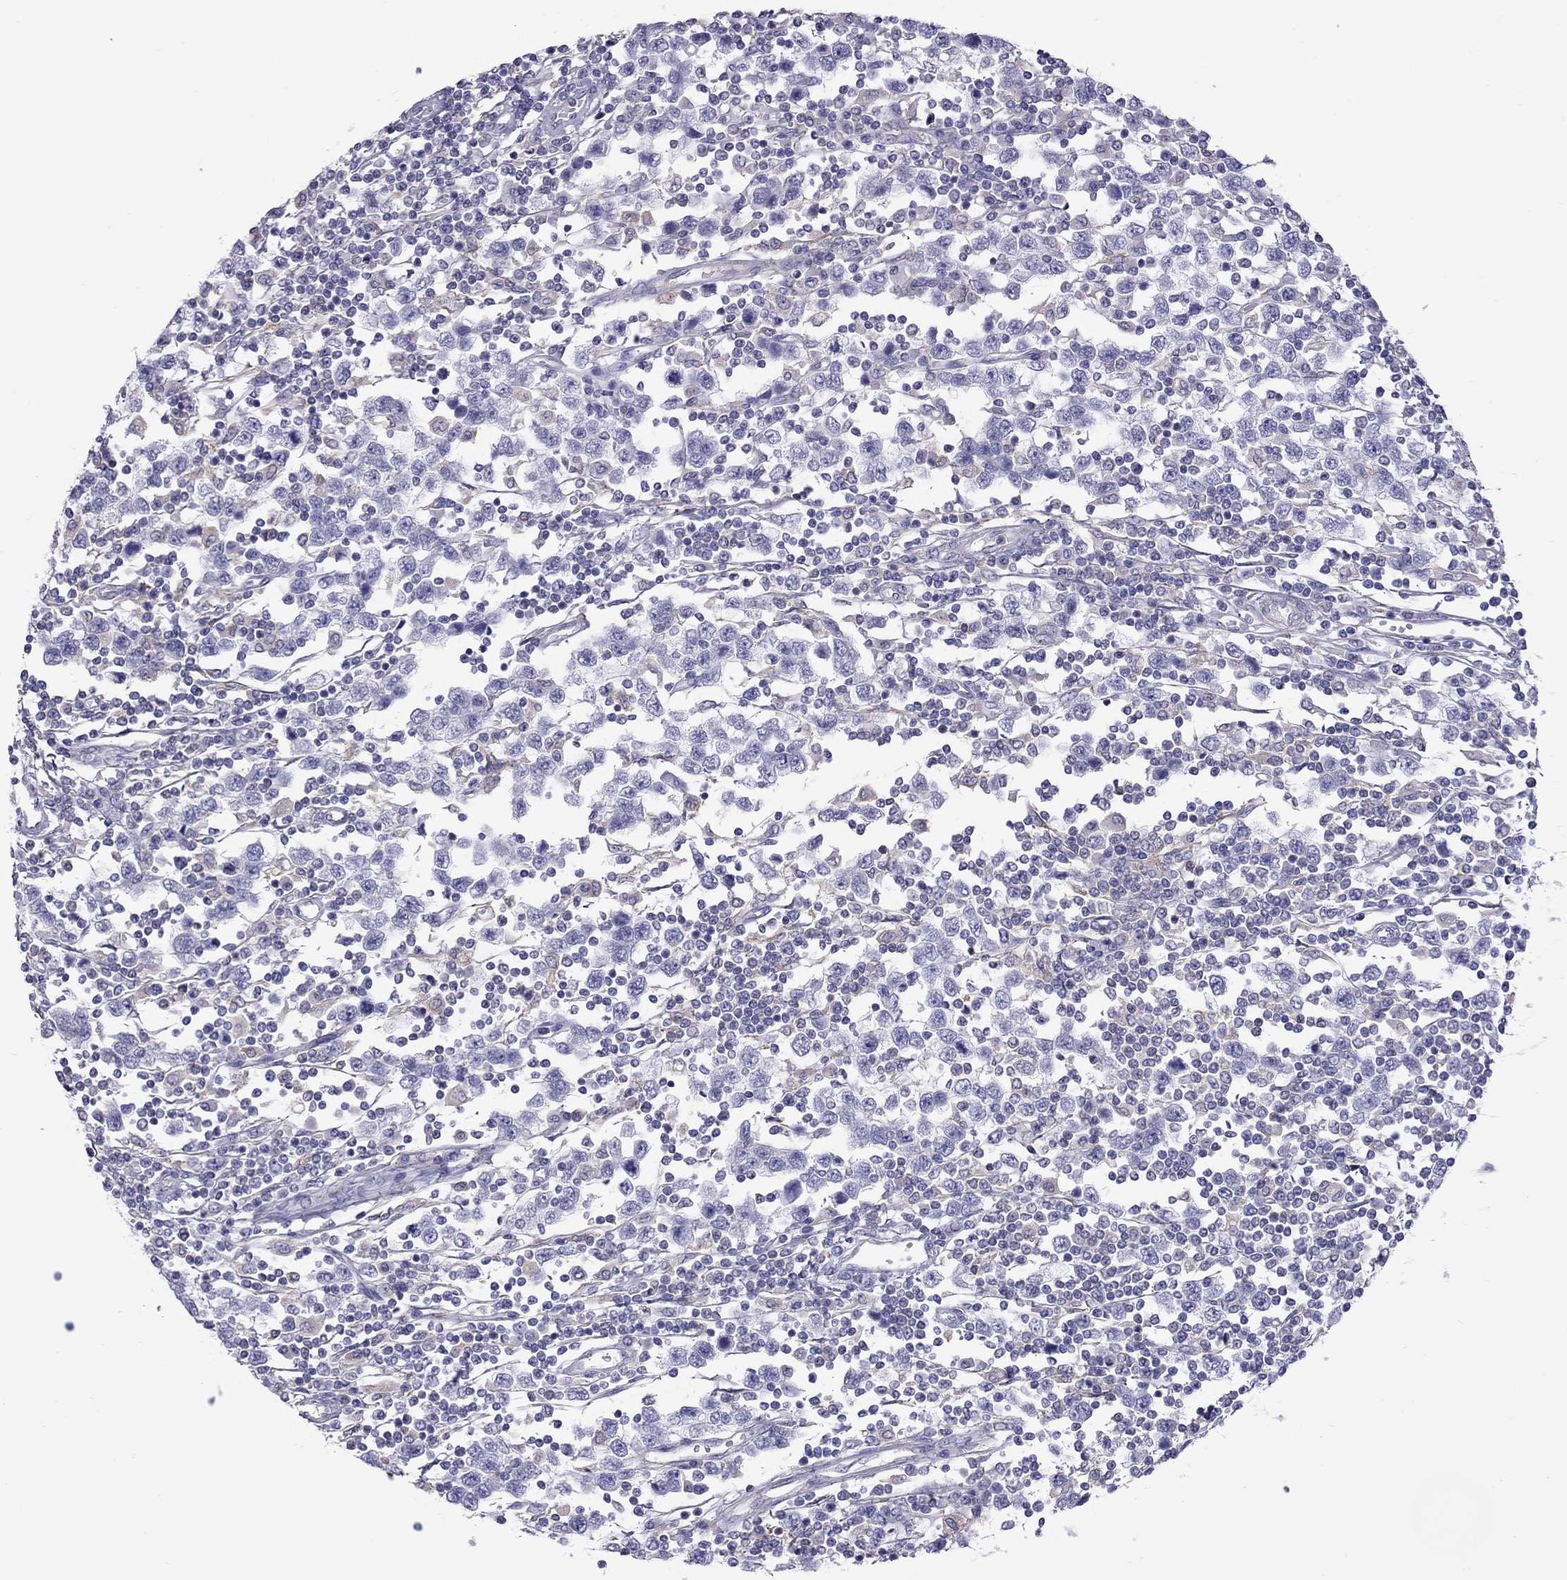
{"staining": {"intensity": "negative", "quantity": "none", "location": "none"}, "tissue": "testis cancer", "cell_type": "Tumor cells", "image_type": "cancer", "snomed": [{"axis": "morphology", "description": "Seminoma, NOS"}, {"axis": "topography", "description": "Testis"}], "caption": "The image shows no significant expression in tumor cells of seminoma (testis). (DAB (3,3'-diaminobenzidine) IHC, high magnification).", "gene": "ALOX15B", "patient": {"sex": "male", "age": 34}}